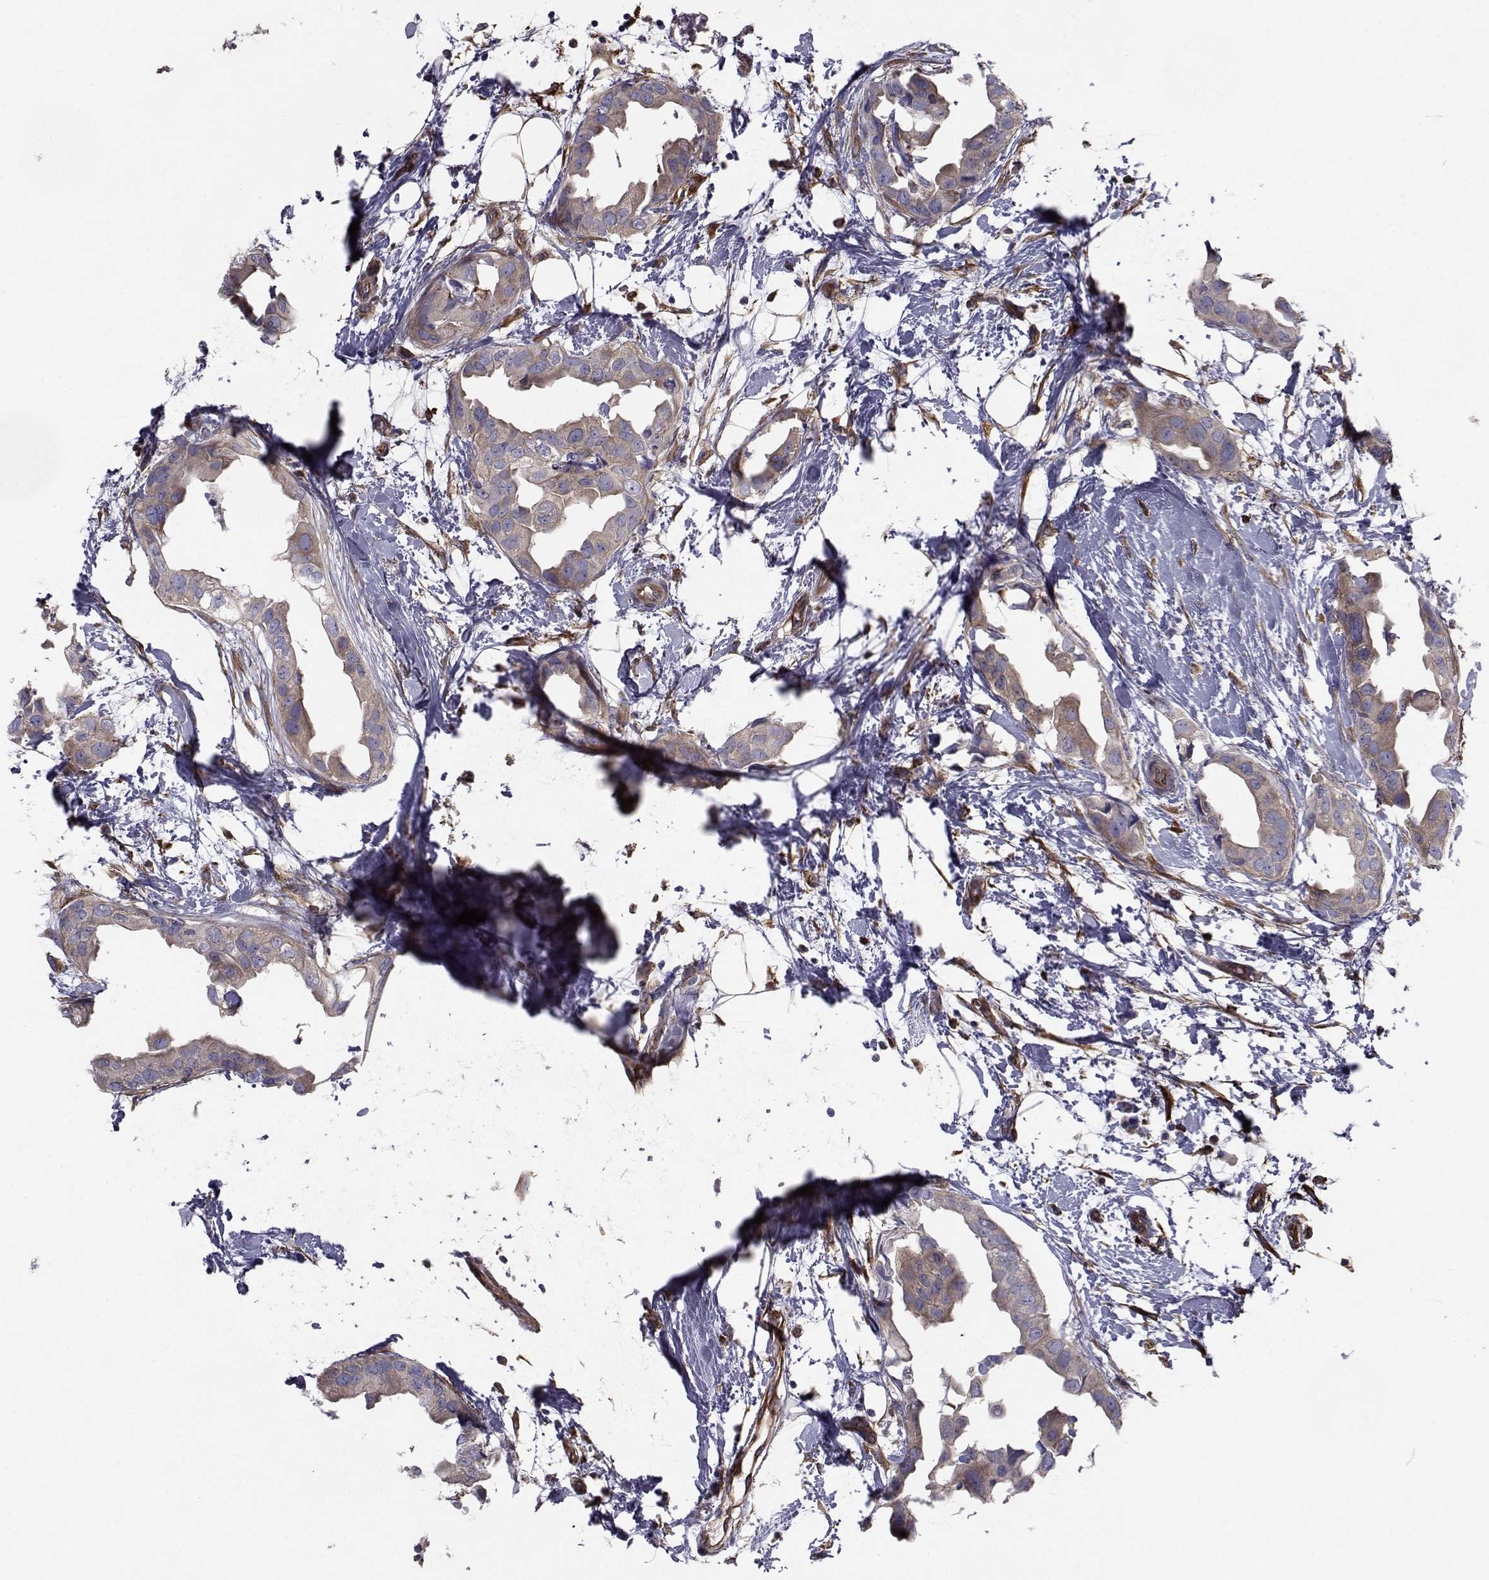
{"staining": {"intensity": "moderate", "quantity": "25%-75%", "location": "cytoplasmic/membranous"}, "tissue": "breast cancer", "cell_type": "Tumor cells", "image_type": "cancer", "snomed": [{"axis": "morphology", "description": "Normal tissue, NOS"}, {"axis": "morphology", "description": "Duct carcinoma"}, {"axis": "topography", "description": "Breast"}], "caption": "Breast cancer tissue reveals moderate cytoplasmic/membranous expression in approximately 25%-75% of tumor cells Nuclei are stained in blue.", "gene": "TRIP10", "patient": {"sex": "female", "age": 40}}